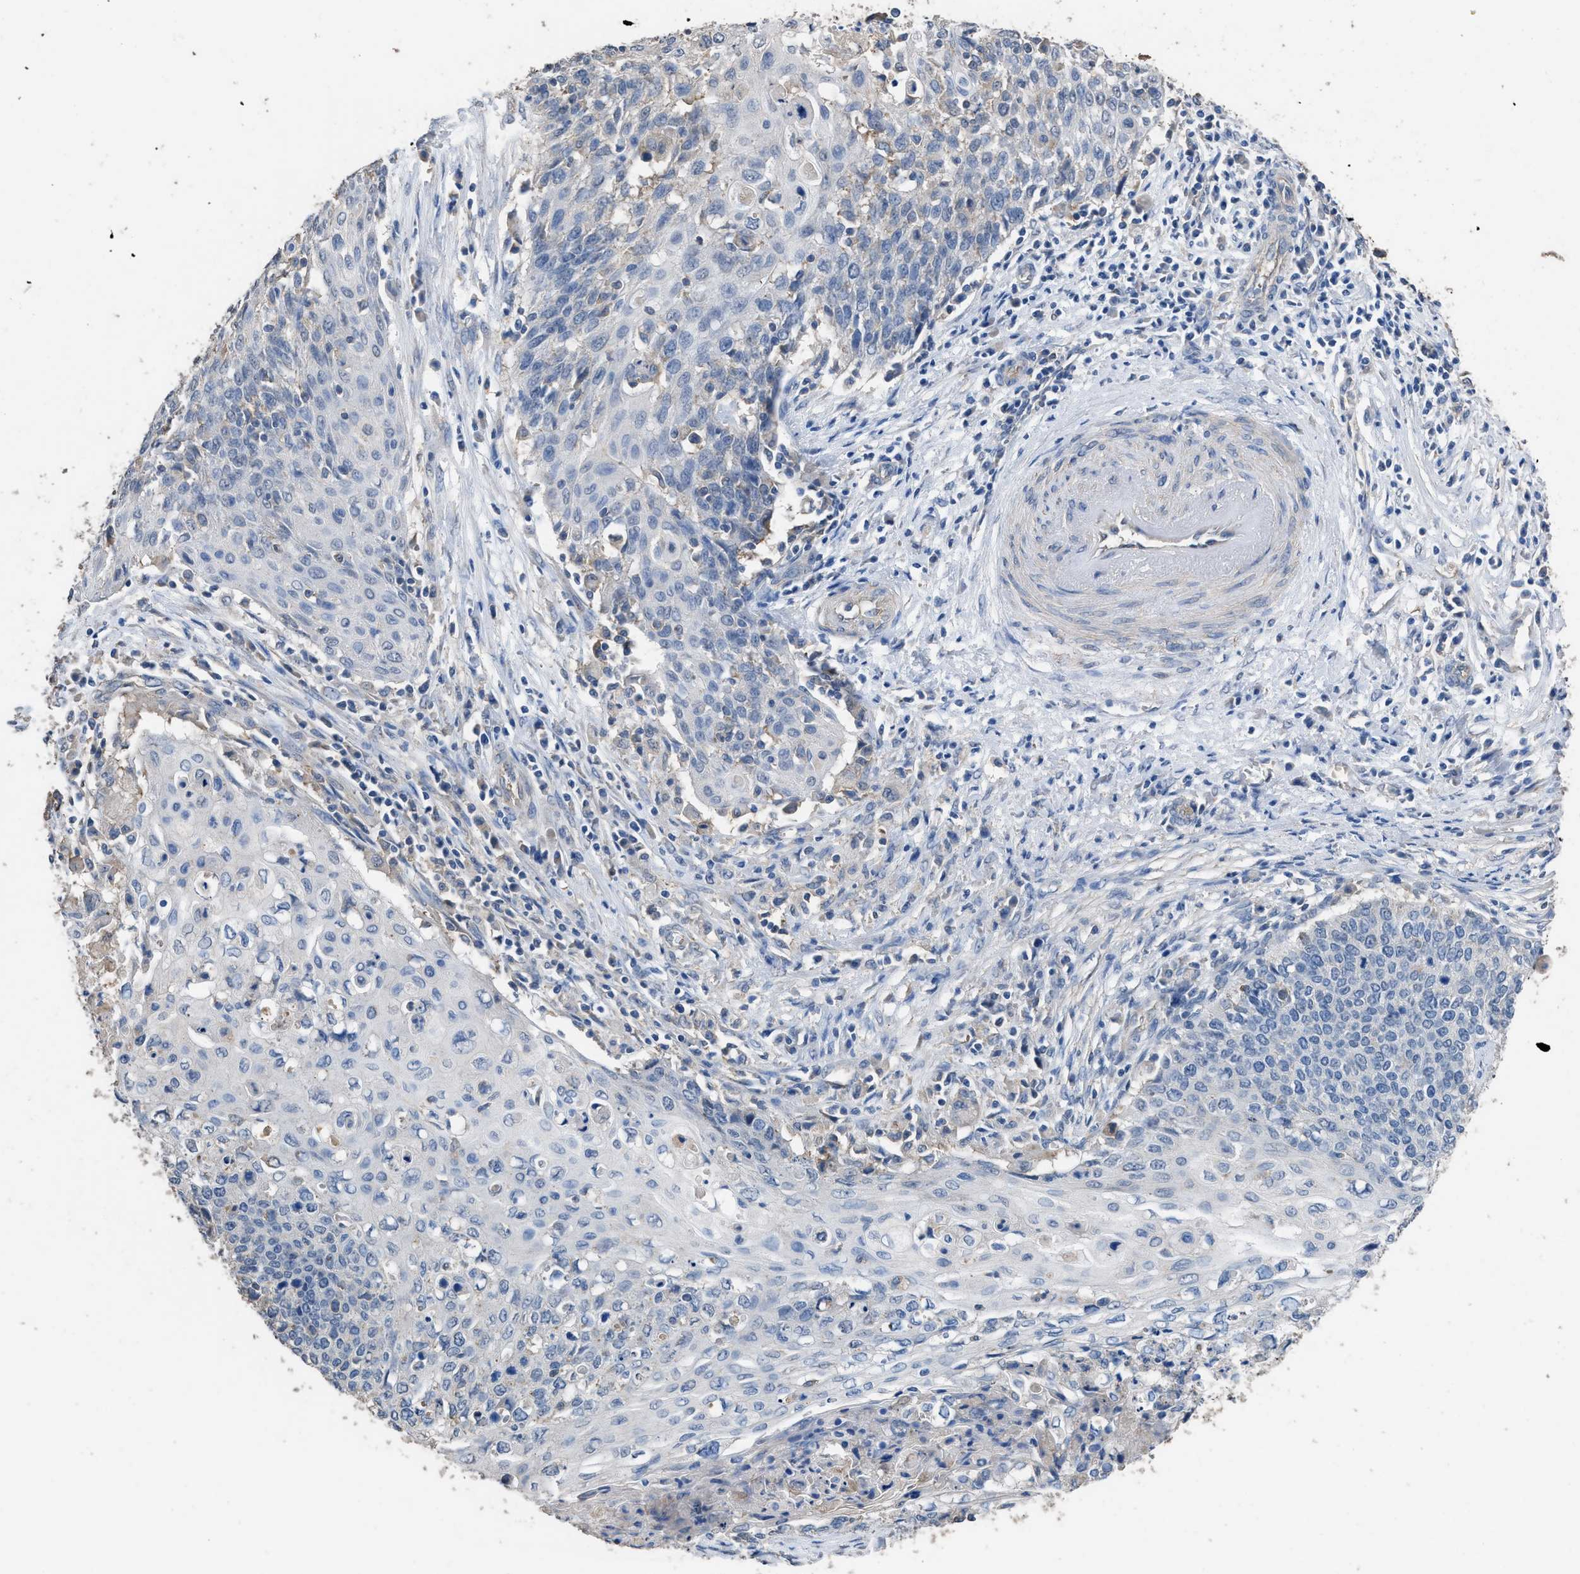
{"staining": {"intensity": "negative", "quantity": "none", "location": "none"}, "tissue": "cervical cancer", "cell_type": "Tumor cells", "image_type": "cancer", "snomed": [{"axis": "morphology", "description": "Squamous cell carcinoma, NOS"}, {"axis": "topography", "description": "Cervix"}], "caption": "Tumor cells are negative for brown protein staining in cervical cancer (squamous cell carcinoma).", "gene": "ITSN1", "patient": {"sex": "female", "age": 39}}